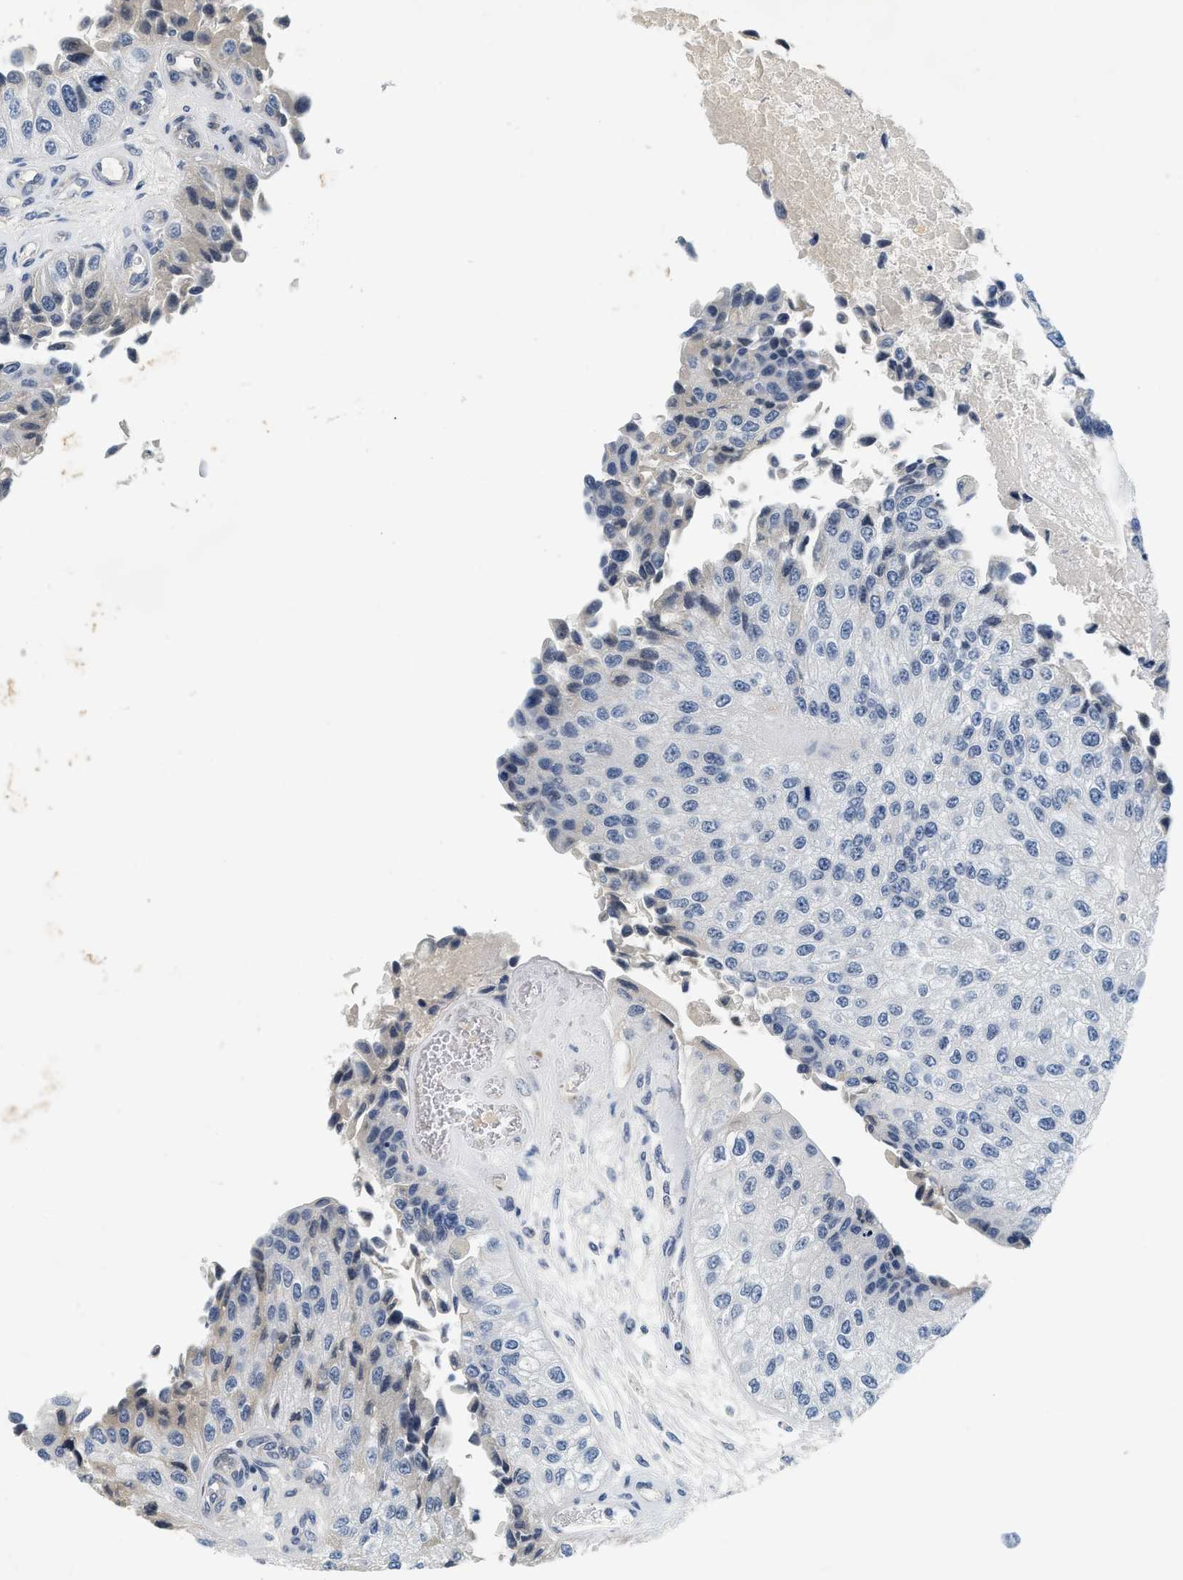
{"staining": {"intensity": "negative", "quantity": "none", "location": "none"}, "tissue": "urothelial cancer", "cell_type": "Tumor cells", "image_type": "cancer", "snomed": [{"axis": "morphology", "description": "Urothelial carcinoma, High grade"}, {"axis": "topography", "description": "Kidney"}, {"axis": "topography", "description": "Urinary bladder"}], "caption": "Tumor cells show no significant protein positivity in urothelial cancer.", "gene": "MZF1", "patient": {"sex": "male", "age": 77}}